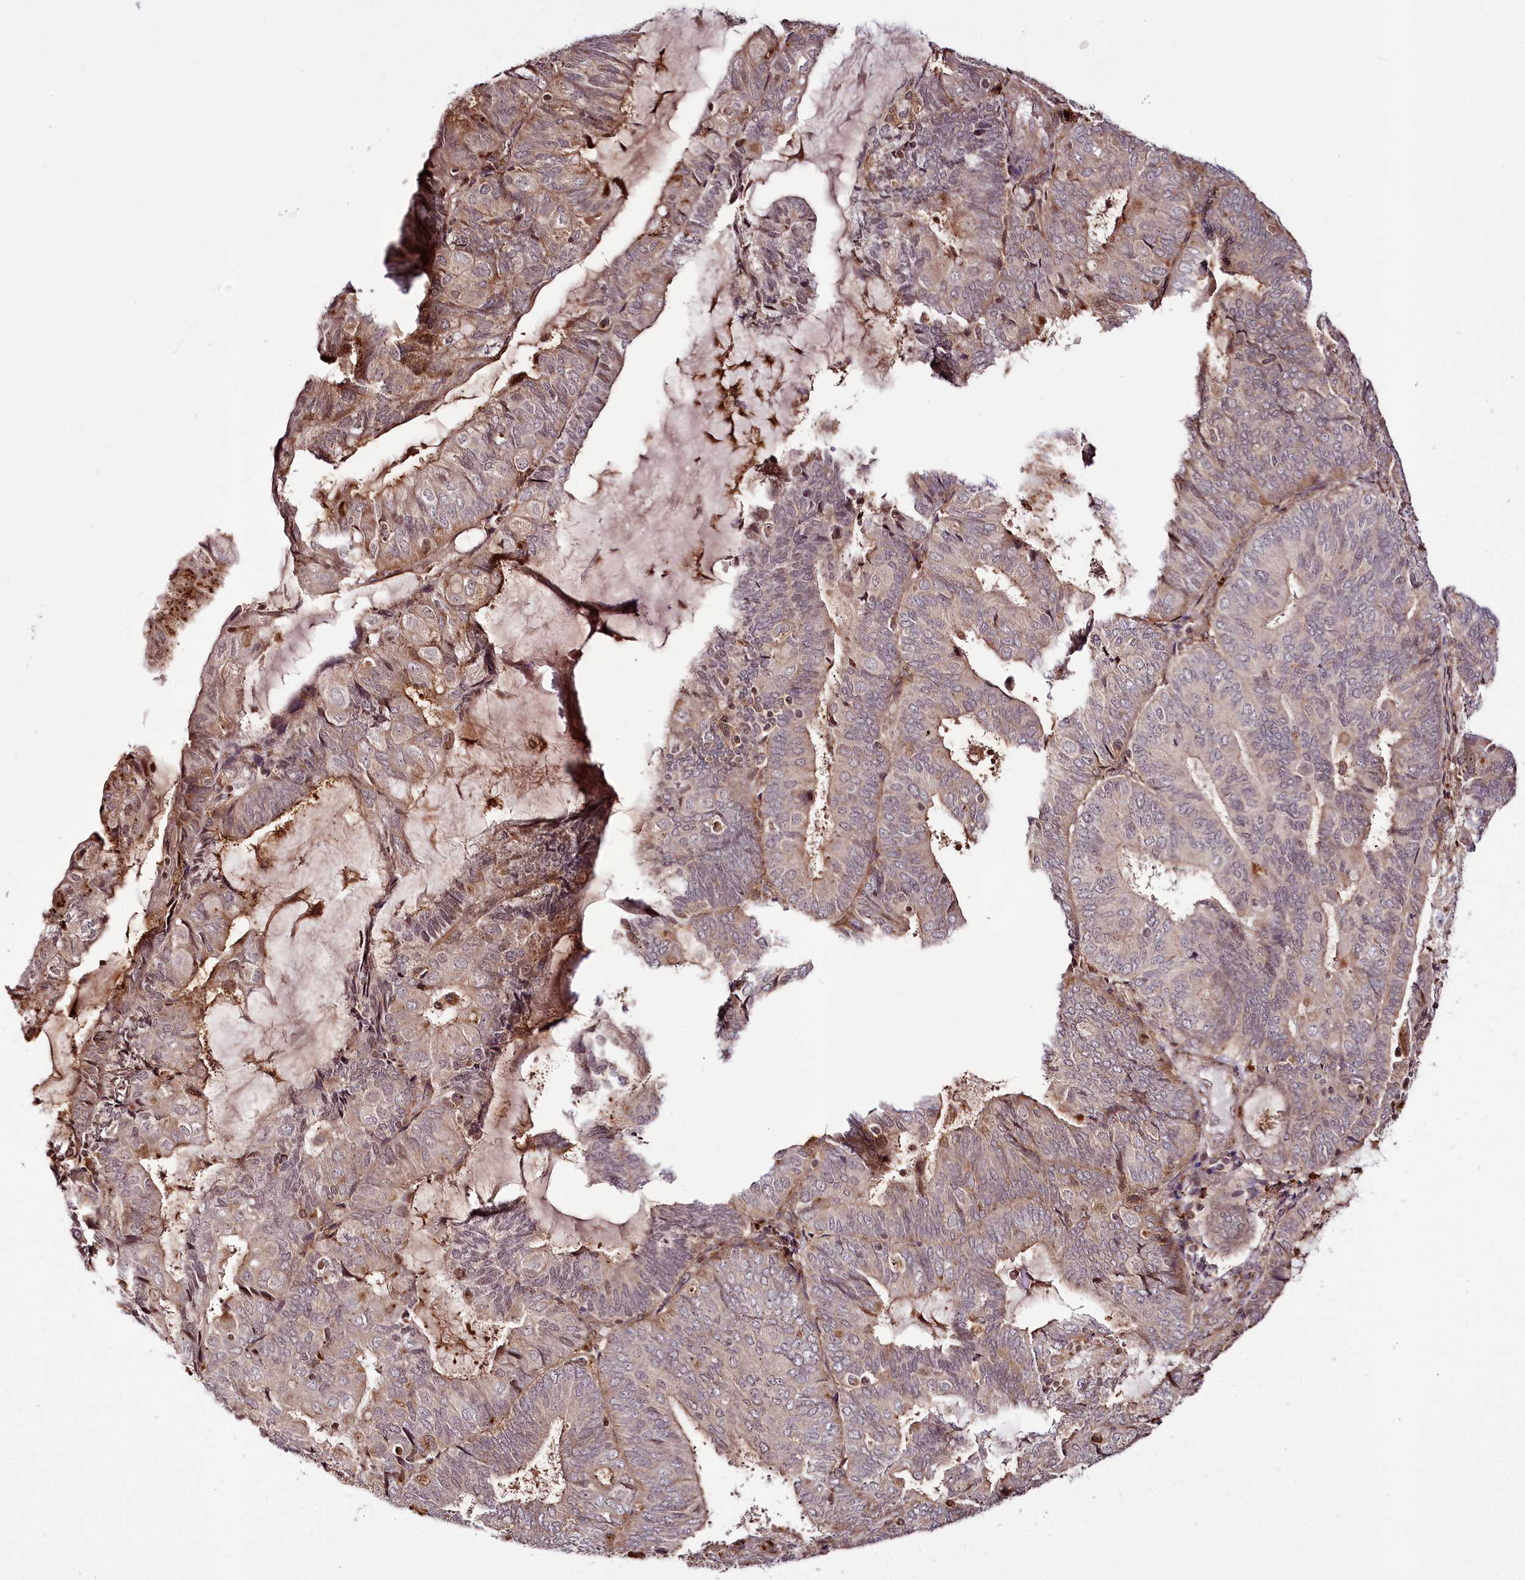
{"staining": {"intensity": "moderate", "quantity": "<25%", "location": "cytoplasmic/membranous,nuclear"}, "tissue": "endometrial cancer", "cell_type": "Tumor cells", "image_type": "cancer", "snomed": [{"axis": "morphology", "description": "Adenocarcinoma, NOS"}, {"axis": "topography", "description": "Endometrium"}], "caption": "An immunohistochemistry micrograph of tumor tissue is shown. Protein staining in brown labels moderate cytoplasmic/membranous and nuclear positivity in endometrial adenocarcinoma within tumor cells. (DAB (3,3'-diaminobenzidine) = brown stain, brightfield microscopy at high magnification).", "gene": "HOXC8", "patient": {"sex": "female", "age": 81}}